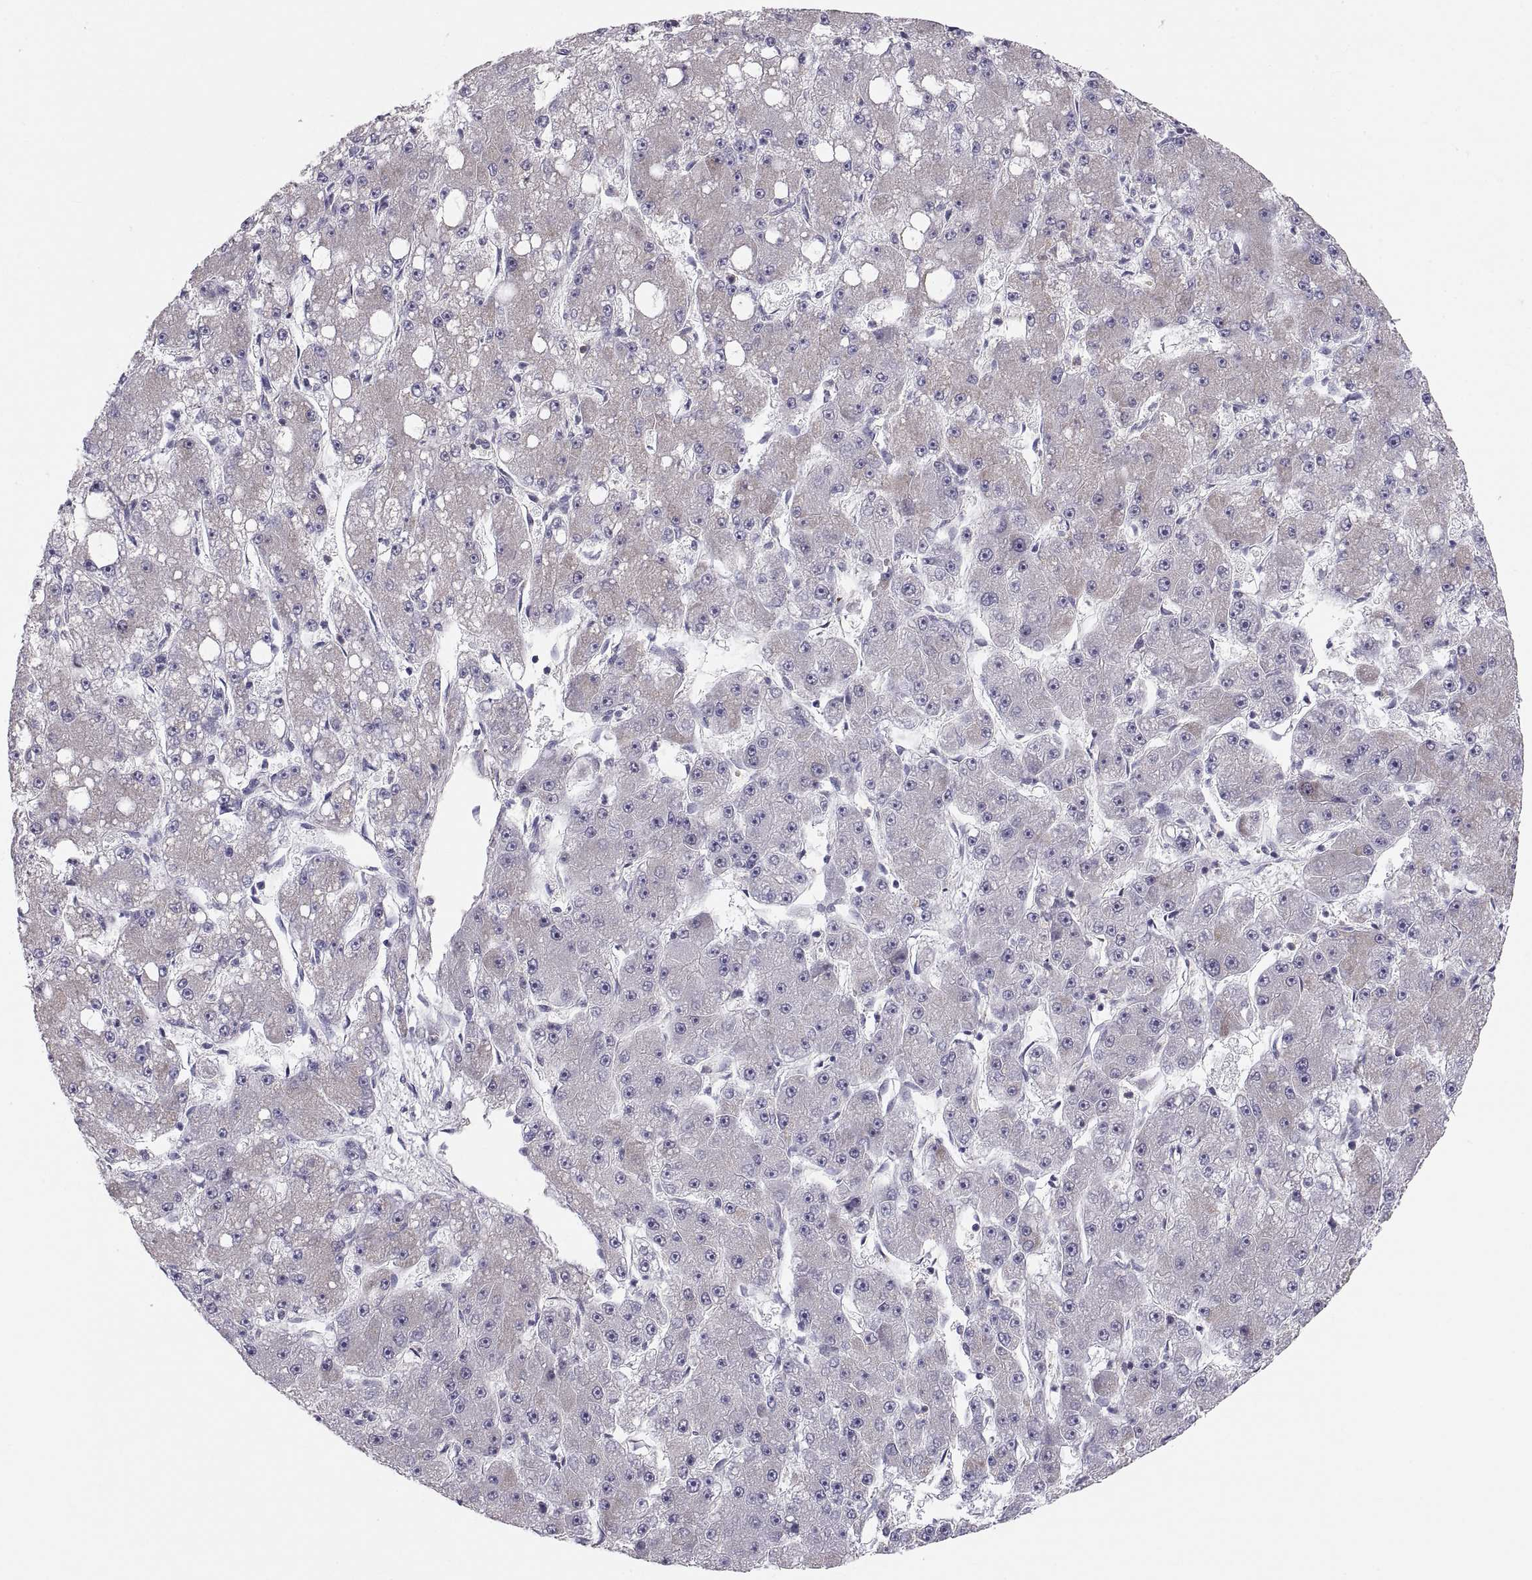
{"staining": {"intensity": "negative", "quantity": "none", "location": "none"}, "tissue": "liver cancer", "cell_type": "Tumor cells", "image_type": "cancer", "snomed": [{"axis": "morphology", "description": "Carcinoma, Hepatocellular, NOS"}, {"axis": "topography", "description": "Liver"}], "caption": "High power microscopy micrograph of an IHC image of liver cancer, revealing no significant staining in tumor cells. The staining is performed using DAB (3,3'-diaminobenzidine) brown chromogen with nuclei counter-stained in using hematoxylin.", "gene": "ERO1A", "patient": {"sex": "male", "age": 67}}